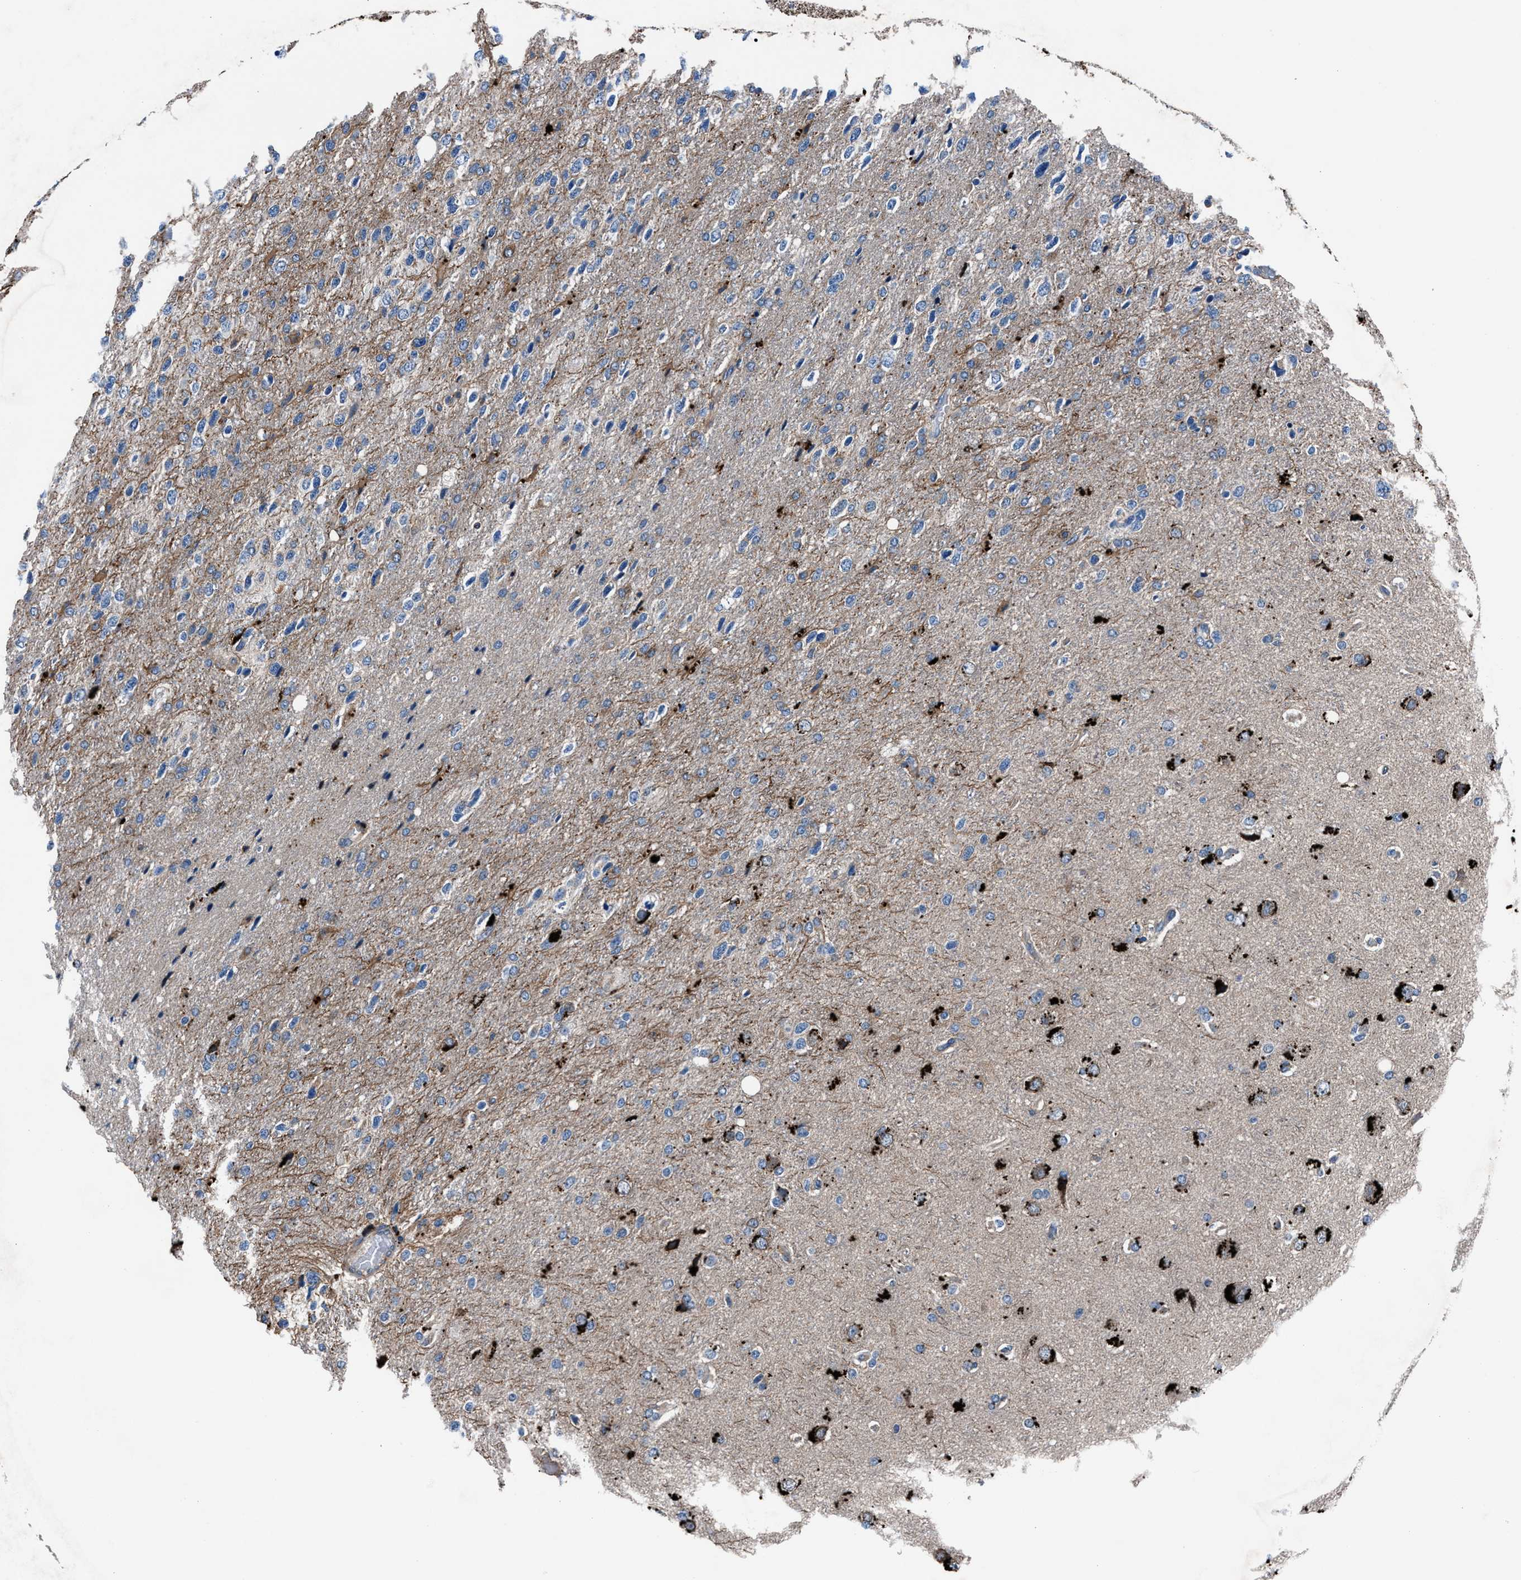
{"staining": {"intensity": "strong", "quantity": "25%-75%", "location": "cytoplasmic/membranous"}, "tissue": "glioma", "cell_type": "Tumor cells", "image_type": "cancer", "snomed": [{"axis": "morphology", "description": "Glioma, malignant, High grade"}, {"axis": "topography", "description": "Brain"}], "caption": "Immunohistochemical staining of glioma reveals high levels of strong cytoplasmic/membranous staining in about 25%-75% of tumor cells.", "gene": "MFSD11", "patient": {"sex": "female", "age": 58}}